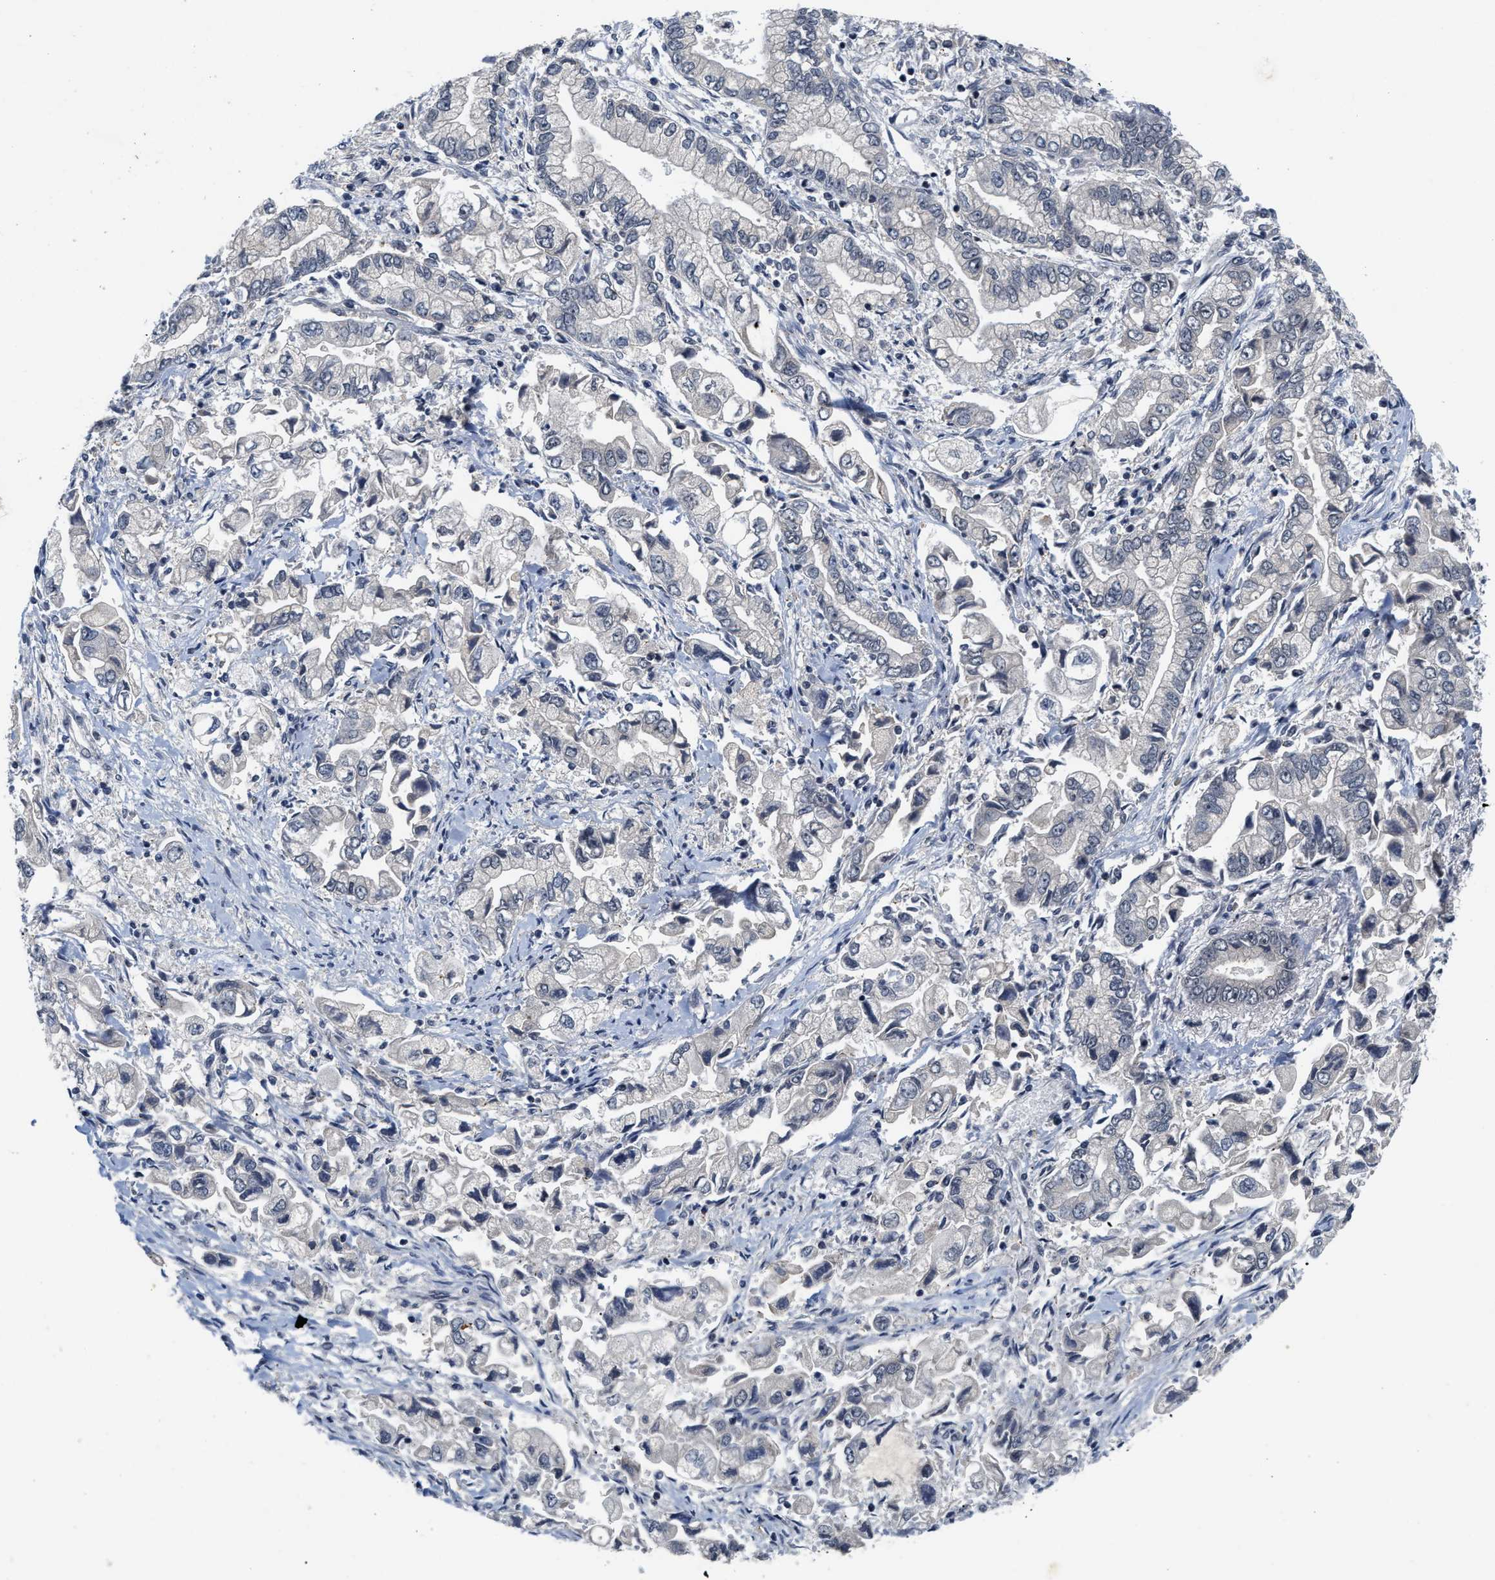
{"staining": {"intensity": "negative", "quantity": "none", "location": "none"}, "tissue": "stomach cancer", "cell_type": "Tumor cells", "image_type": "cancer", "snomed": [{"axis": "morphology", "description": "Normal tissue, NOS"}, {"axis": "morphology", "description": "Adenocarcinoma, NOS"}, {"axis": "topography", "description": "Stomach"}], "caption": "This is an immunohistochemistry micrograph of human stomach adenocarcinoma. There is no expression in tumor cells.", "gene": "INIP", "patient": {"sex": "male", "age": 62}}